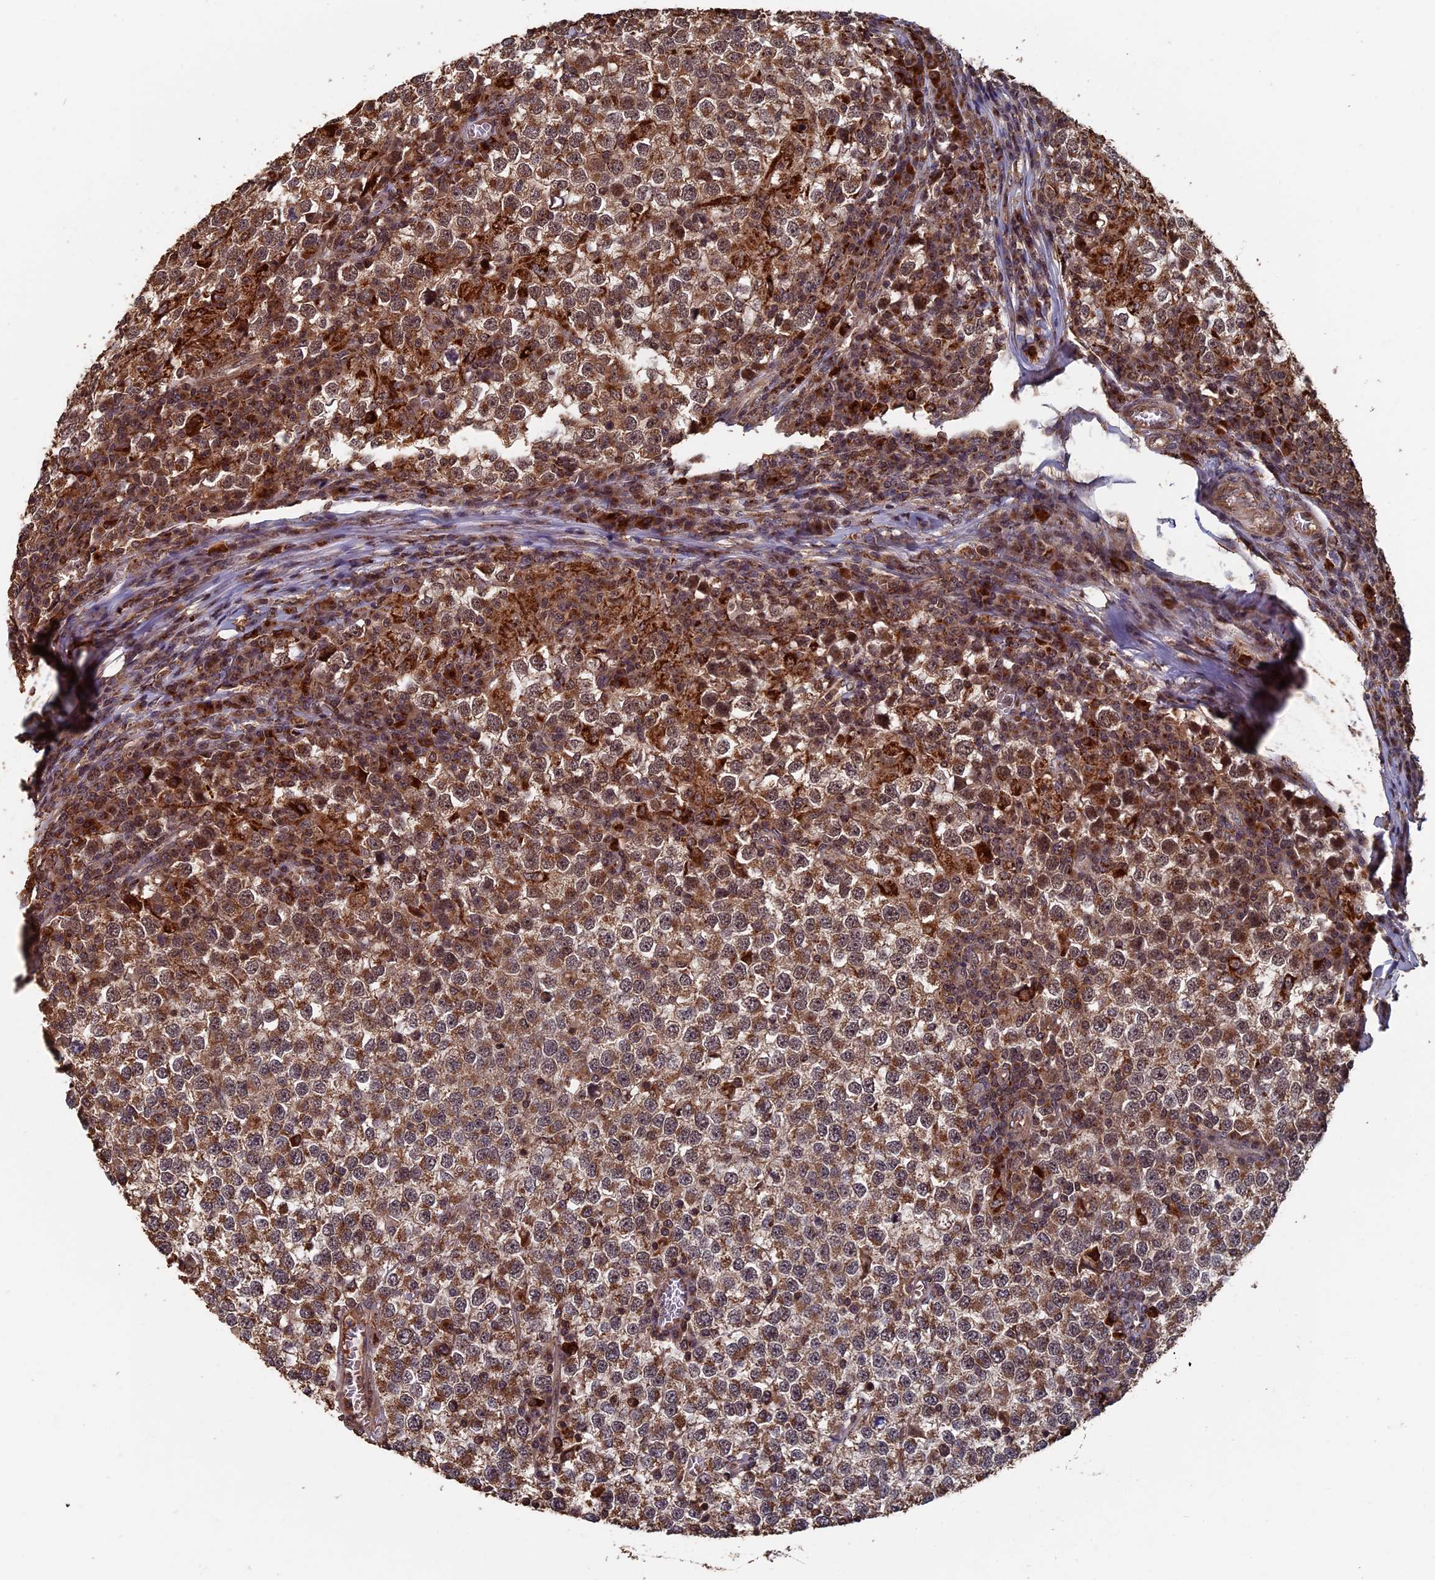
{"staining": {"intensity": "moderate", "quantity": ">75%", "location": "cytoplasmic/membranous,nuclear"}, "tissue": "testis cancer", "cell_type": "Tumor cells", "image_type": "cancer", "snomed": [{"axis": "morphology", "description": "Seminoma, NOS"}, {"axis": "topography", "description": "Testis"}], "caption": "Testis cancer stained for a protein (brown) shows moderate cytoplasmic/membranous and nuclear positive staining in about >75% of tumor cells.", "gene": "RASGRF1", "patient": {"sex": "male", "age": 65}}